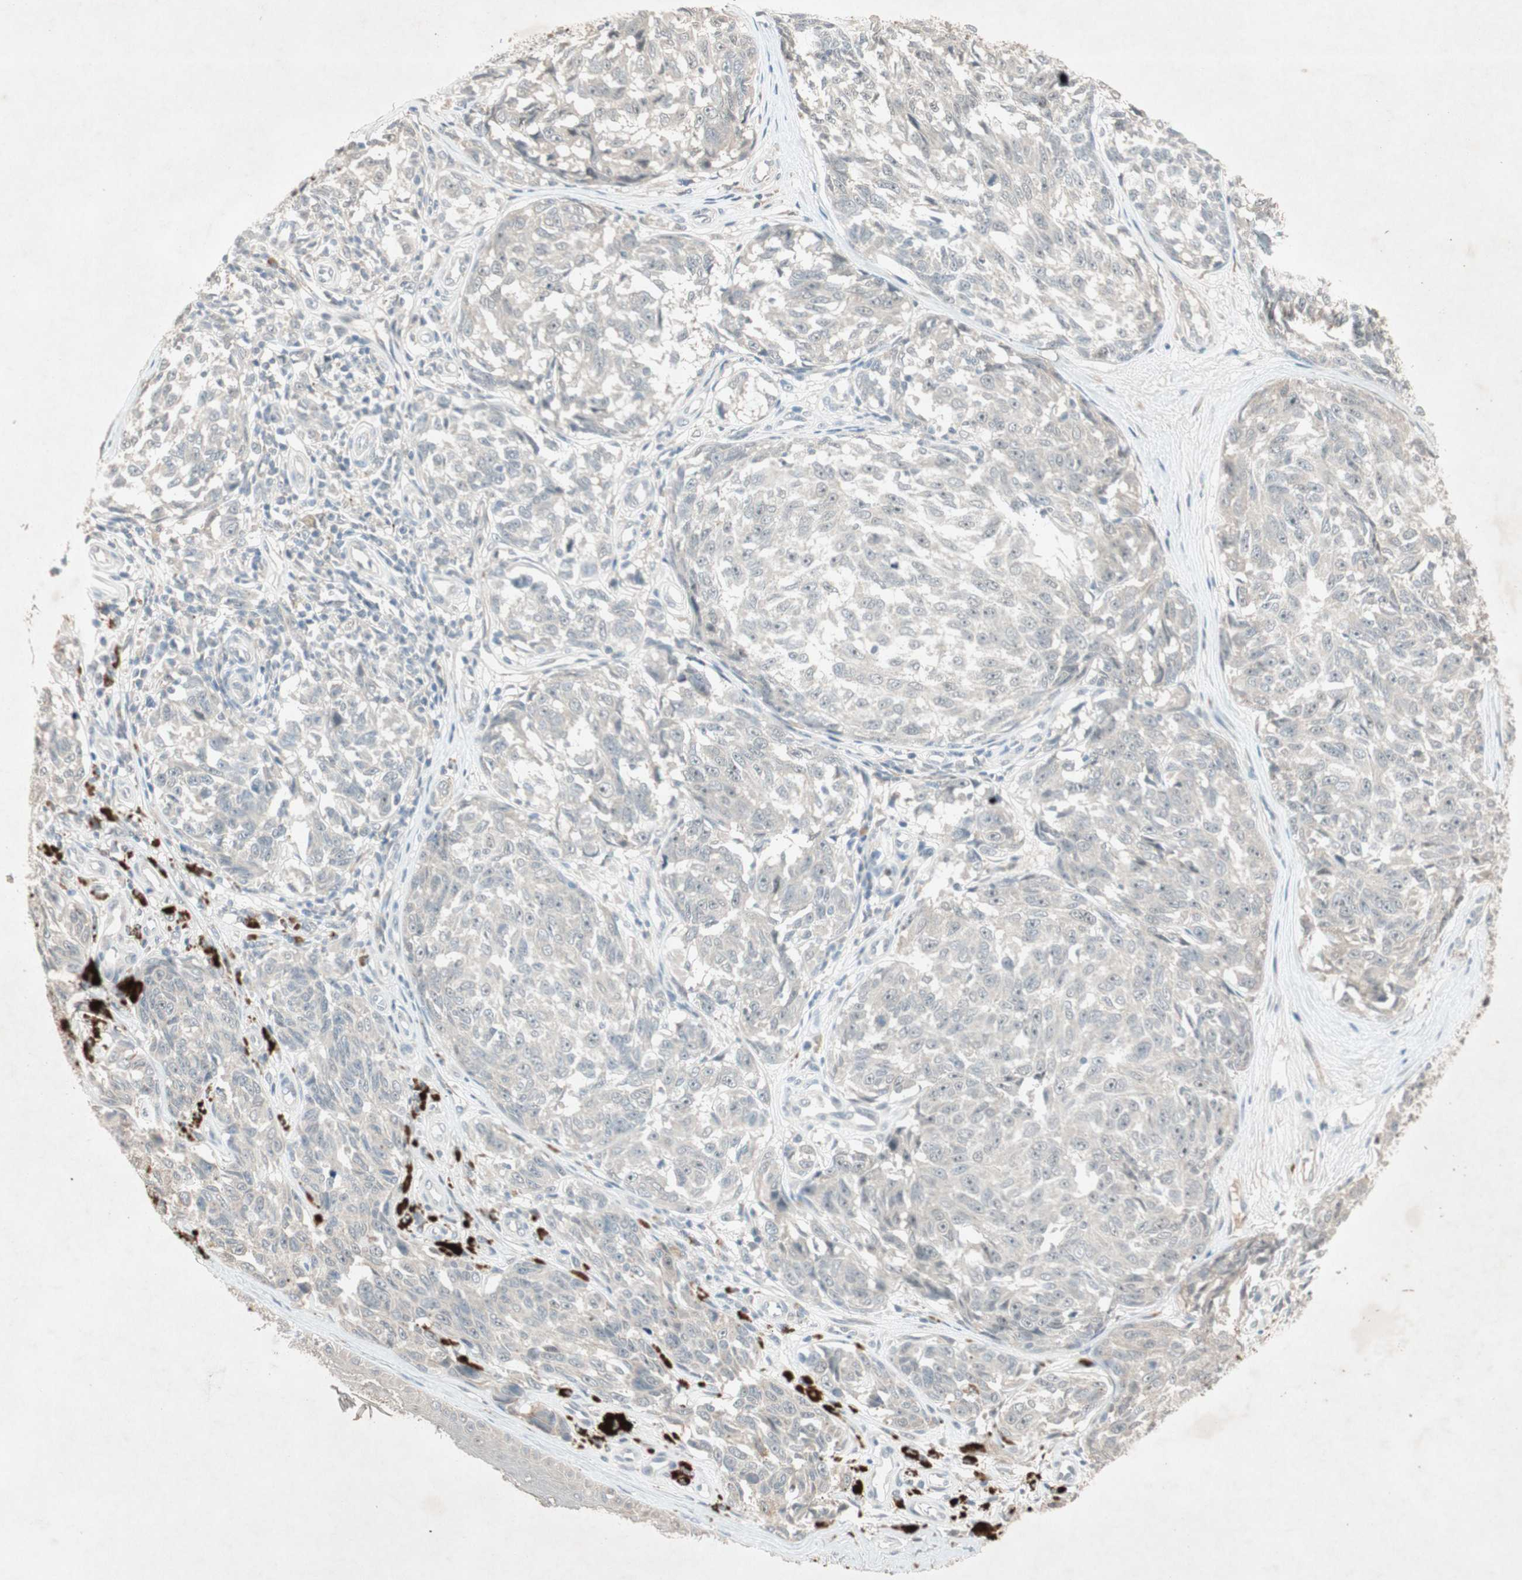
{"staining": {"intensity": "negative", "quantity": "none", "location": "none"}, "tissue": "melanoma", "cell_type": "Tumor cells", "image_type": "cancer", "snomed": [{"axis": "morphology", "description": "Malignant melanoma, NOS"}, {"axis": "topography", "description": "Skin"}], "caption": "IHC of malignant melanoma displays no staining in tumor cells. (DAB immunohistochemistry (IHC) with hematoxylin counter stain).", "gene": "RNGTT", "patient": {"sex": "female", "age": 64}}